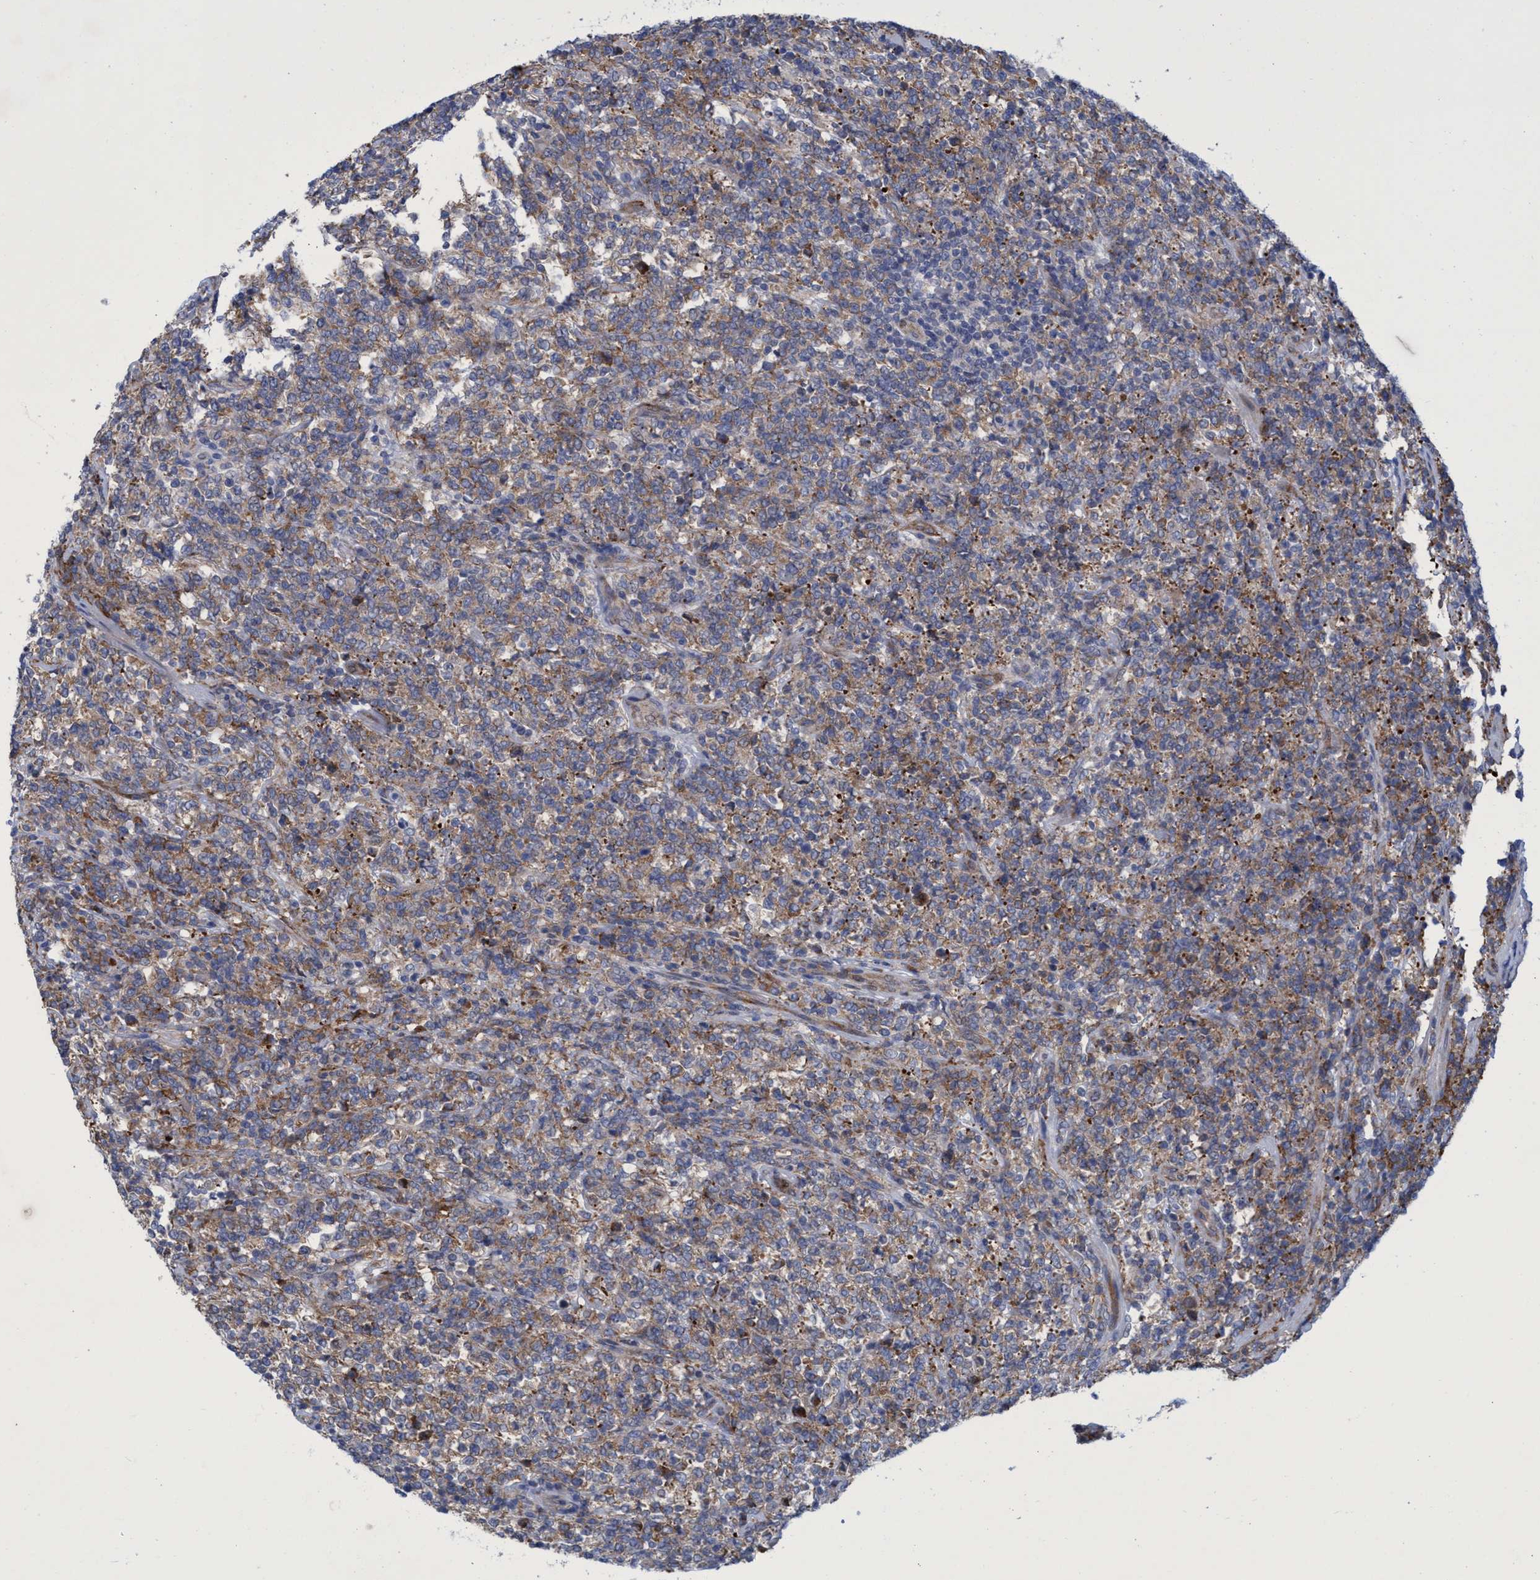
{"staining": {"intensity": "moderate", "quantity": ">75%", "location": "cytoplasmic/membranous"}, "tissue": "lymphoma", "cell_type": "Tumor cells", "image_type": "cancer", "snomed": [{"axis": "morphology", "description": "Malignant lymphoma, non-Hodgkin's type, High grade"}, {"axis": "topography", "description": "Soft tissue"}], "caption": "Lymphoma was stained to show a protein in brown. There is medium levels of moderate cytoplasmic/membranous positivity in approximately >75% of tumor cells.", "gene": "R3HCC1", "patient": {"sex": "male", "age": 18}}